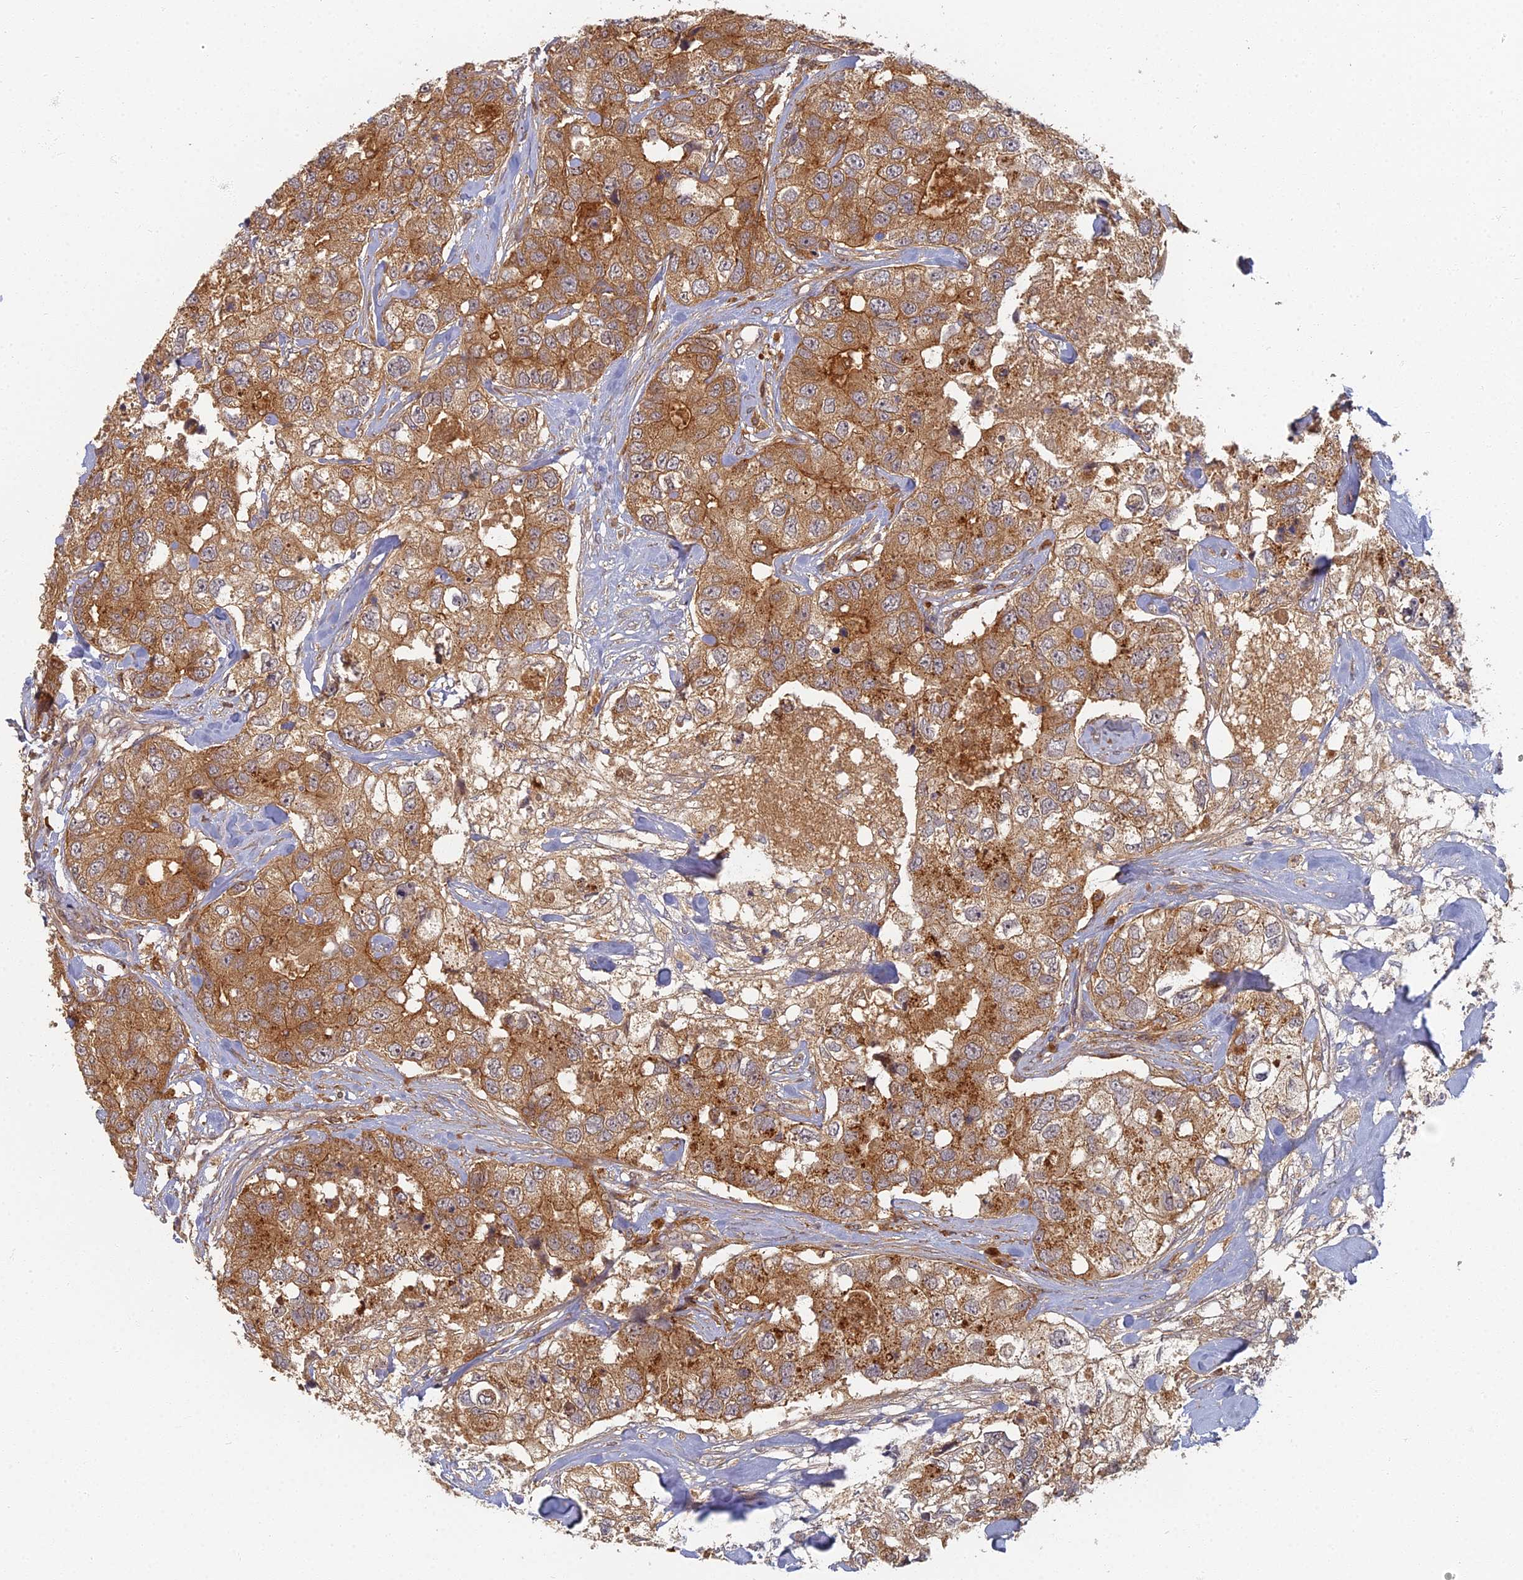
{"staining": {"intensity": "moderate", "quantity": ">75%", "location": "cytoplasmic/membranous"}, "tissue": "breast cancer", "cell_type": "Tumor cells", "image_type": "cancer", "snomed": [{"axis": "morphology", "description": "Duct carcinoma"}, {"axis": "topography", "description": "Breast"}], "caption": "Protein analysis of breast cancer tissue shows moderate cytoplasmic/membranous positivity in about >75% of tumor cells. The staining was performed using DAB, with brown indicating positive protein expression. Nuclei are stained blue with hematoxylin.", "gene": "INO80D", "patient": {"sex": "female", "age": 62}}